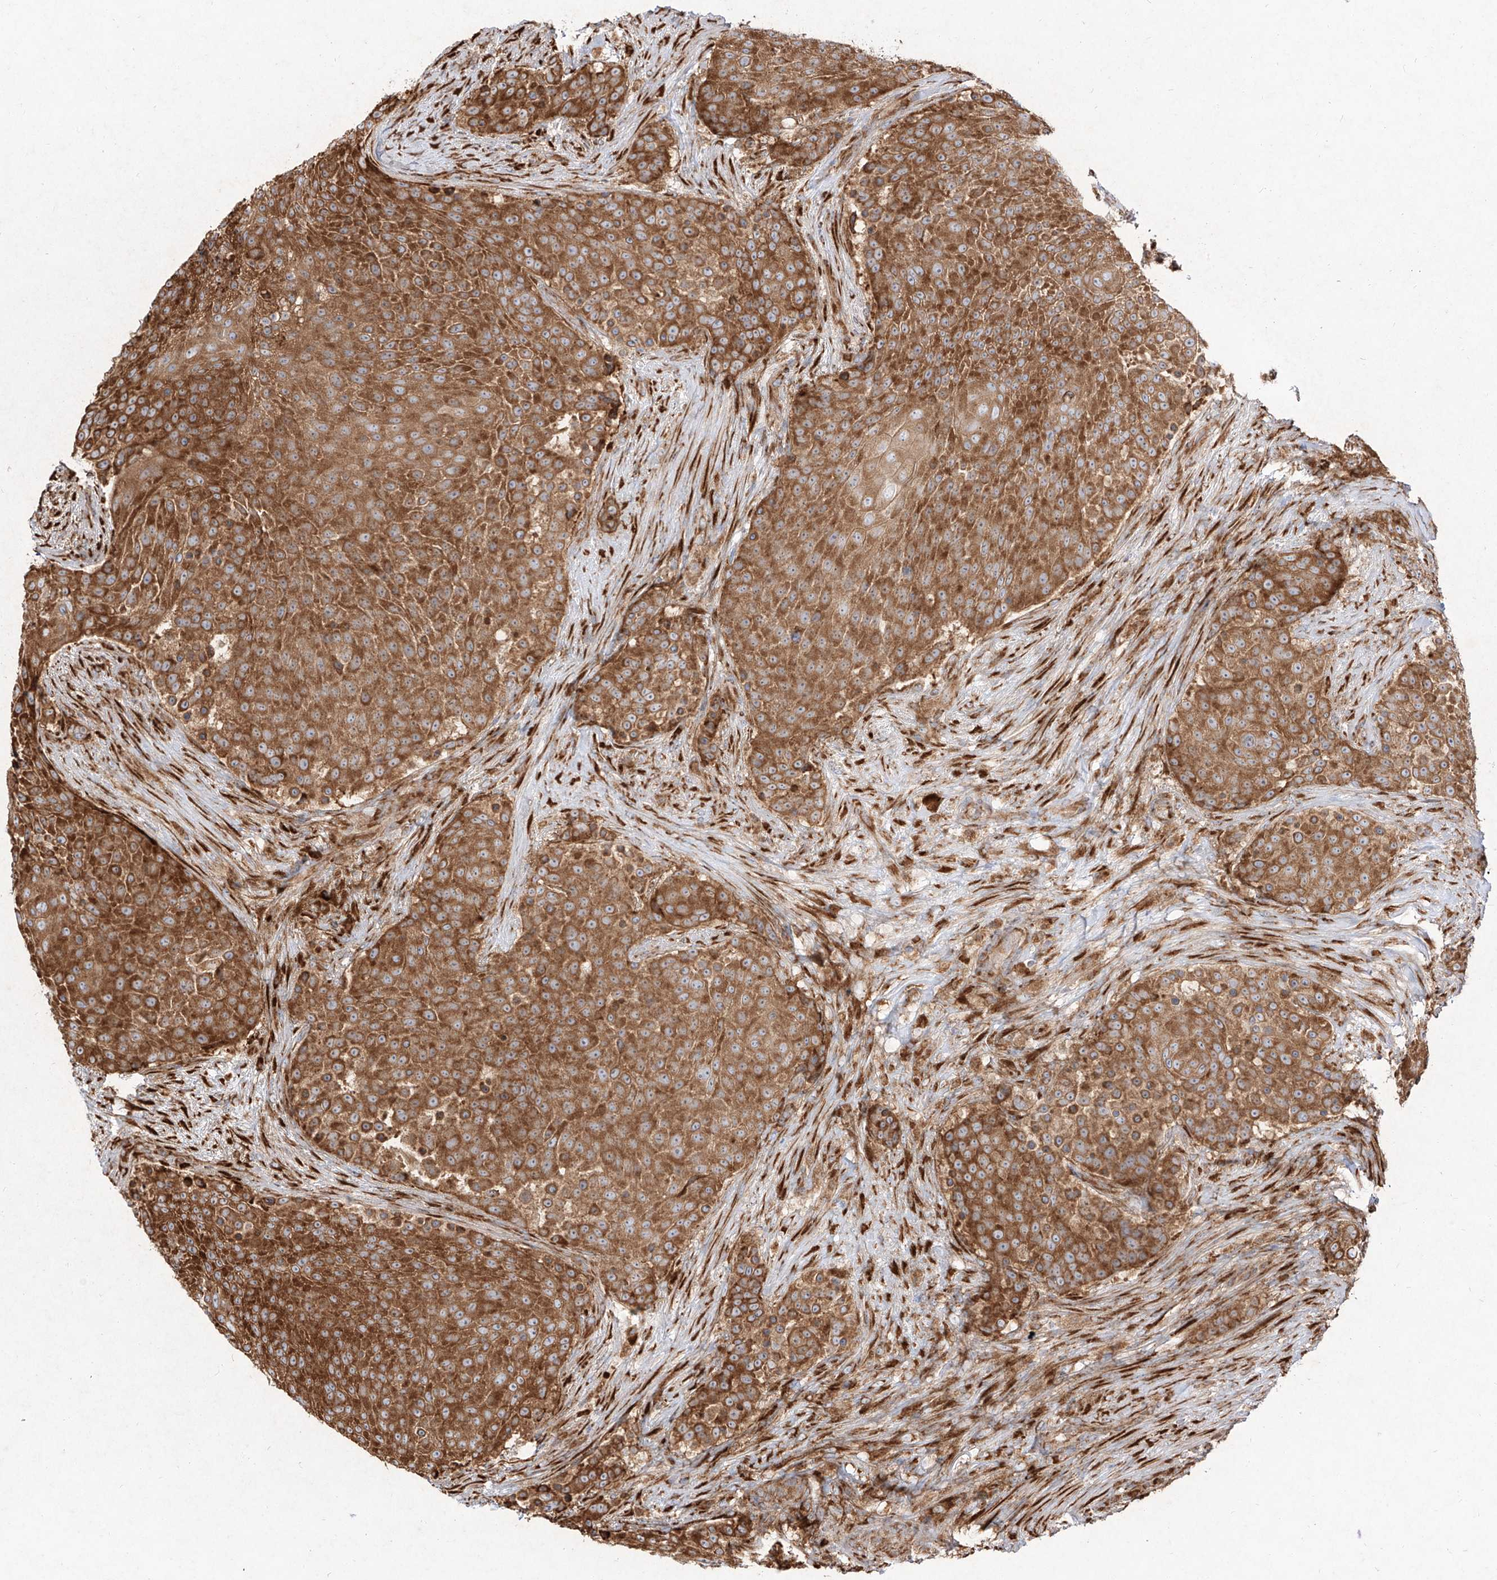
{"staining": {"intensity": "strong", "quantity": ">75%", "location": "cytoplasmic/membranous"}, "tissue": "urothelial cancer", "cell_type": "Tumor cells", "image_type": "cancer", "snomed": [{"axis": "morphology", "description": "Urothelial carcinoma, High grade"}, {"axis": "topography", "description": "Urinary bladder"}], "caption": "A high-resolution micrograph shows IHC staining of urothelial cancer, which demonstrates strong cytoplasmic/membranous positivity in about >75% of tumor cells.", "gene": "RPS25", "patient": {"sex": "female", "age": 63}}